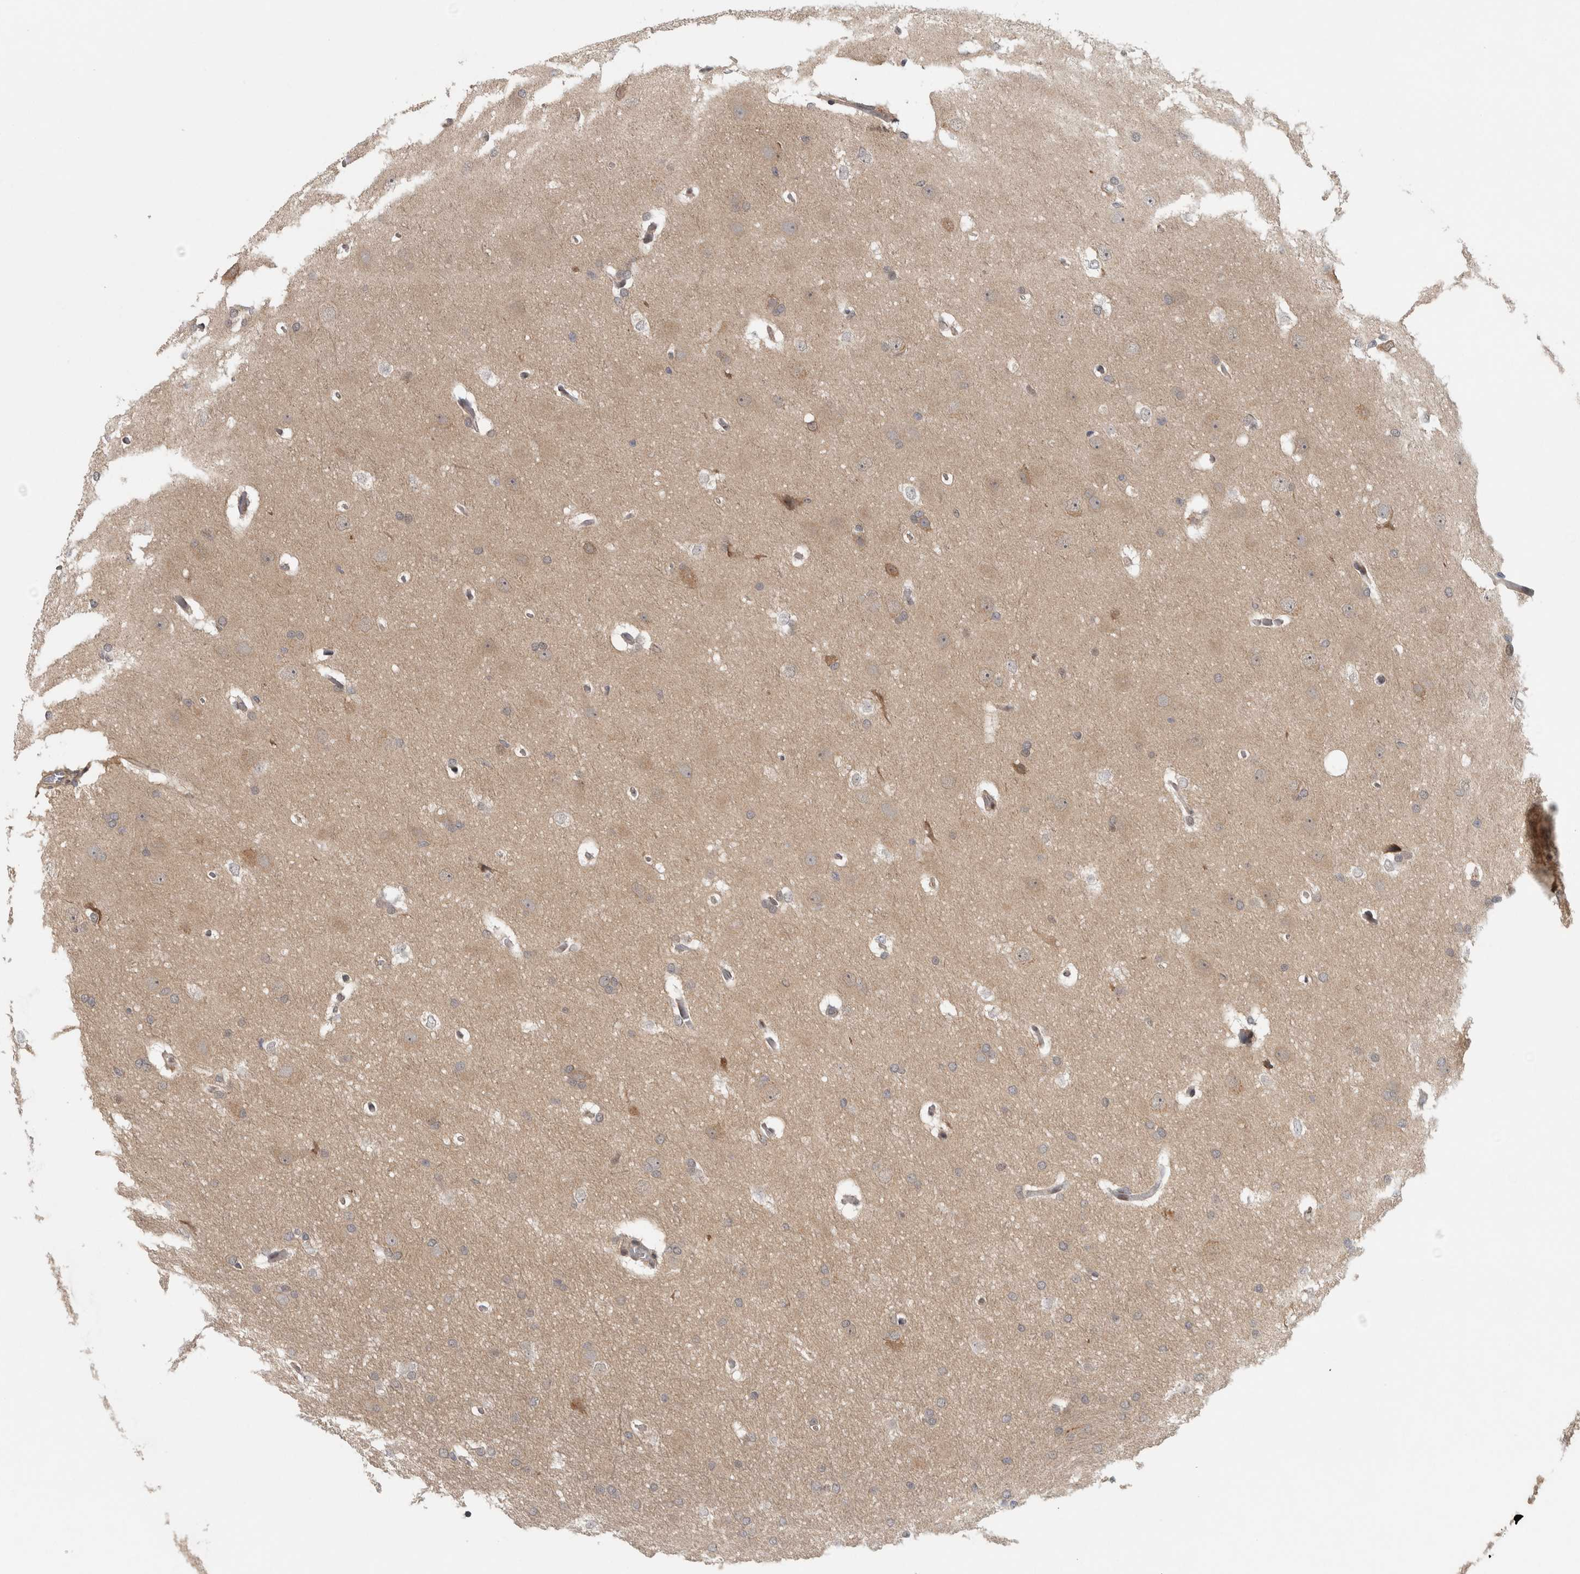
{"staining": {"intensity": "negative", "quantity": "none", "location": "none"}, "tissue": "glioma", "cell_type": "Tumor cells", "image_type": "cancer", "snomed": [{"axis": "morphology", "description": "Glioma, malignant, Low grade"}, {"axis": "topography", "description": "Brain"}], "caption": "Immunohistochemistry micrograph of neoplastic tissue: human malignant glioma (low-grade) stained with DAB (3,3'-diaminobenzidine) shows no significant protein positivity in tumor cells.", "gene": "KDM8", "patient": {"sex": "female", "age": 37}}